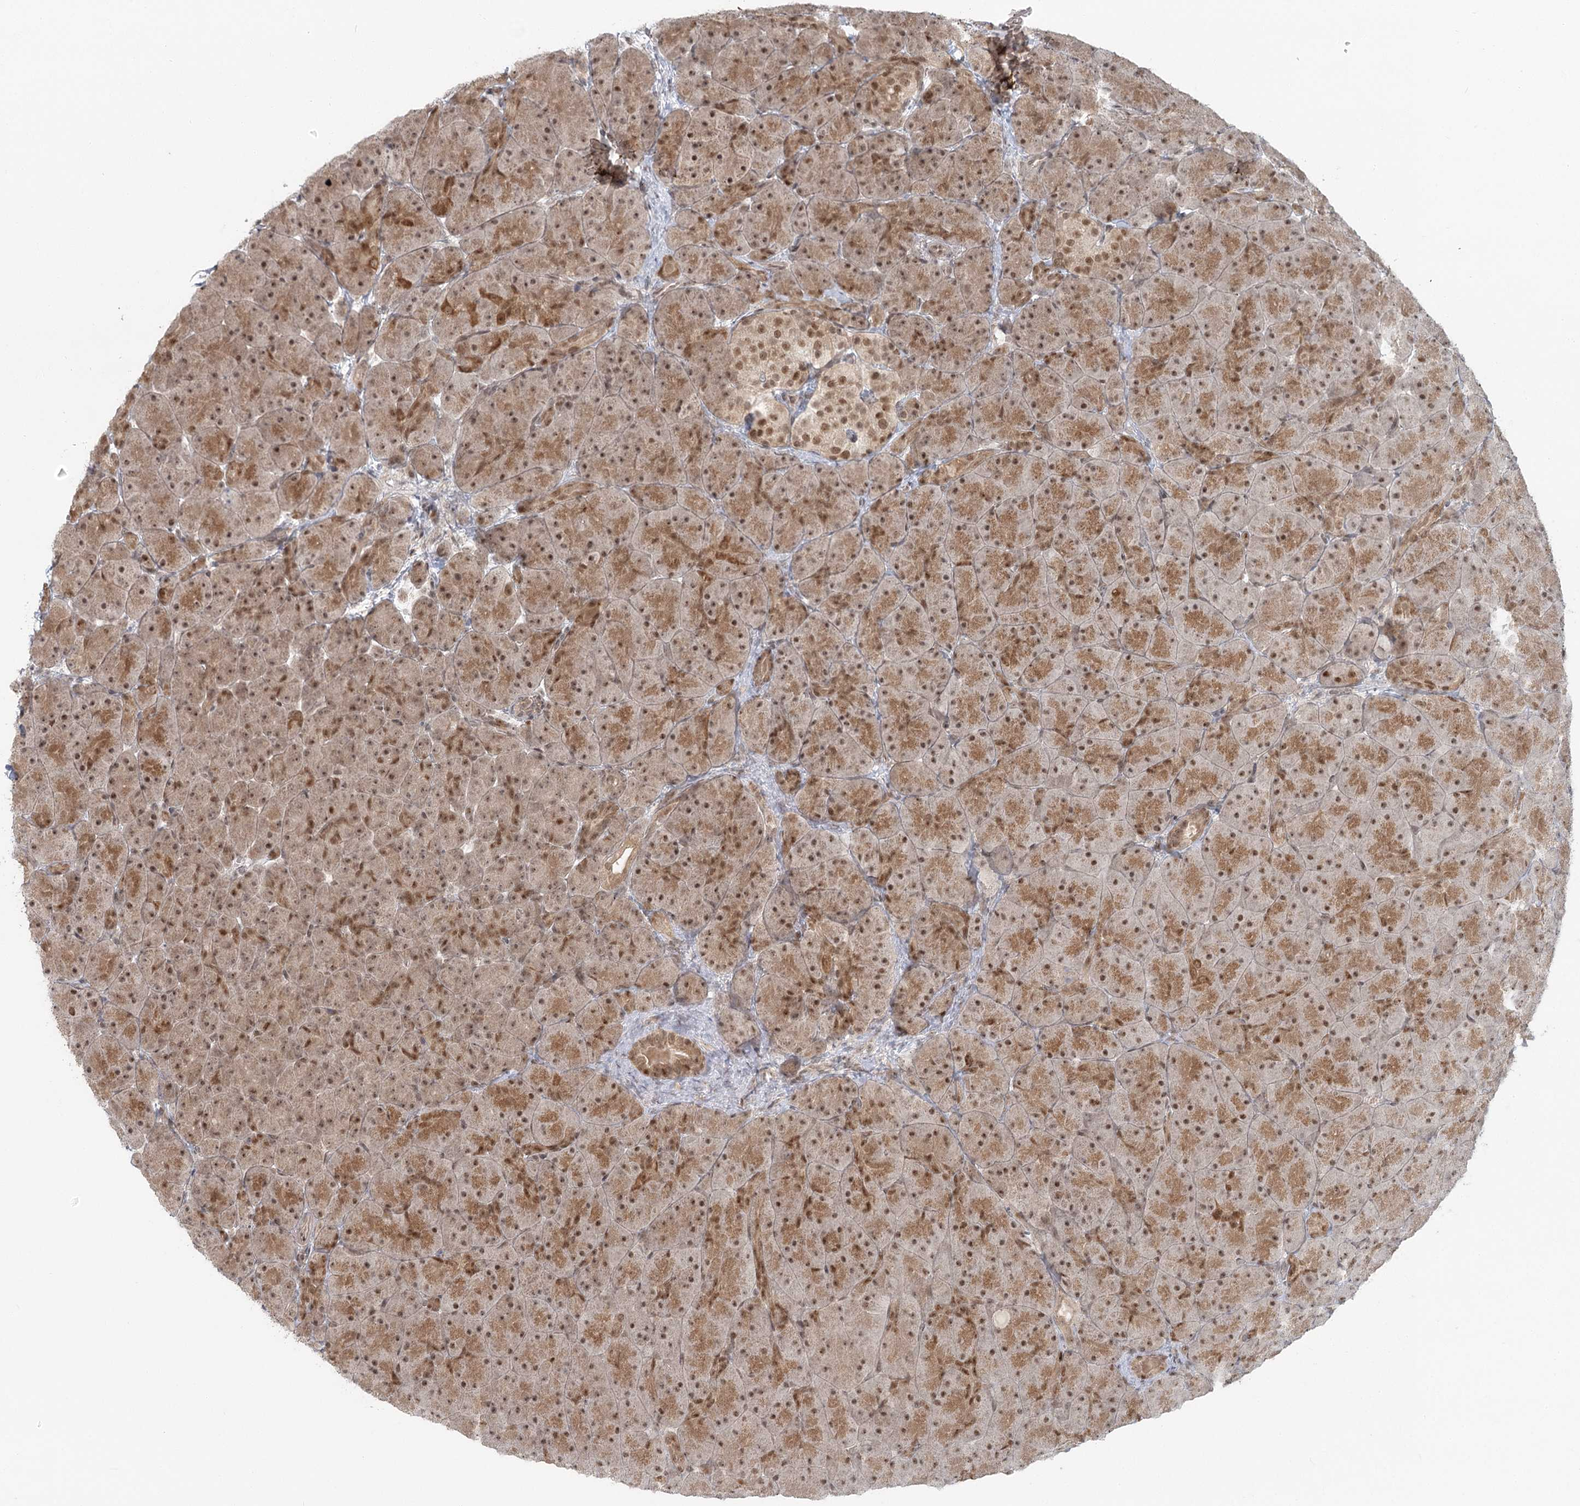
{"staining": {"intensity": "moderate", "quantity": ">75%", "location": "cytoplasmic/membranous,nuclear"}, "tissue": "pancreas", "cell_type": "Exocrine glandular cells", "image_type": "normal", "snomed": [{"axis": "morphology", "description": "Normal tissue, NOS"}, {"axis": "topography", "description": "Pancreas"}], "caption": "Unremarkable pancreas reveals moderate cytoplasmic/membranous,nuclear positivity in about >75% of exocrine glandular cells, visualized by immunohistochemistry. The staining was performed using DAB to visualize the protein expression in brown, while the nuclei were stained in blue with hematoxylin (Magnification: 20x).", "gene": "R3HCC1L", "patient": {"sex": "male", "age": 66}}